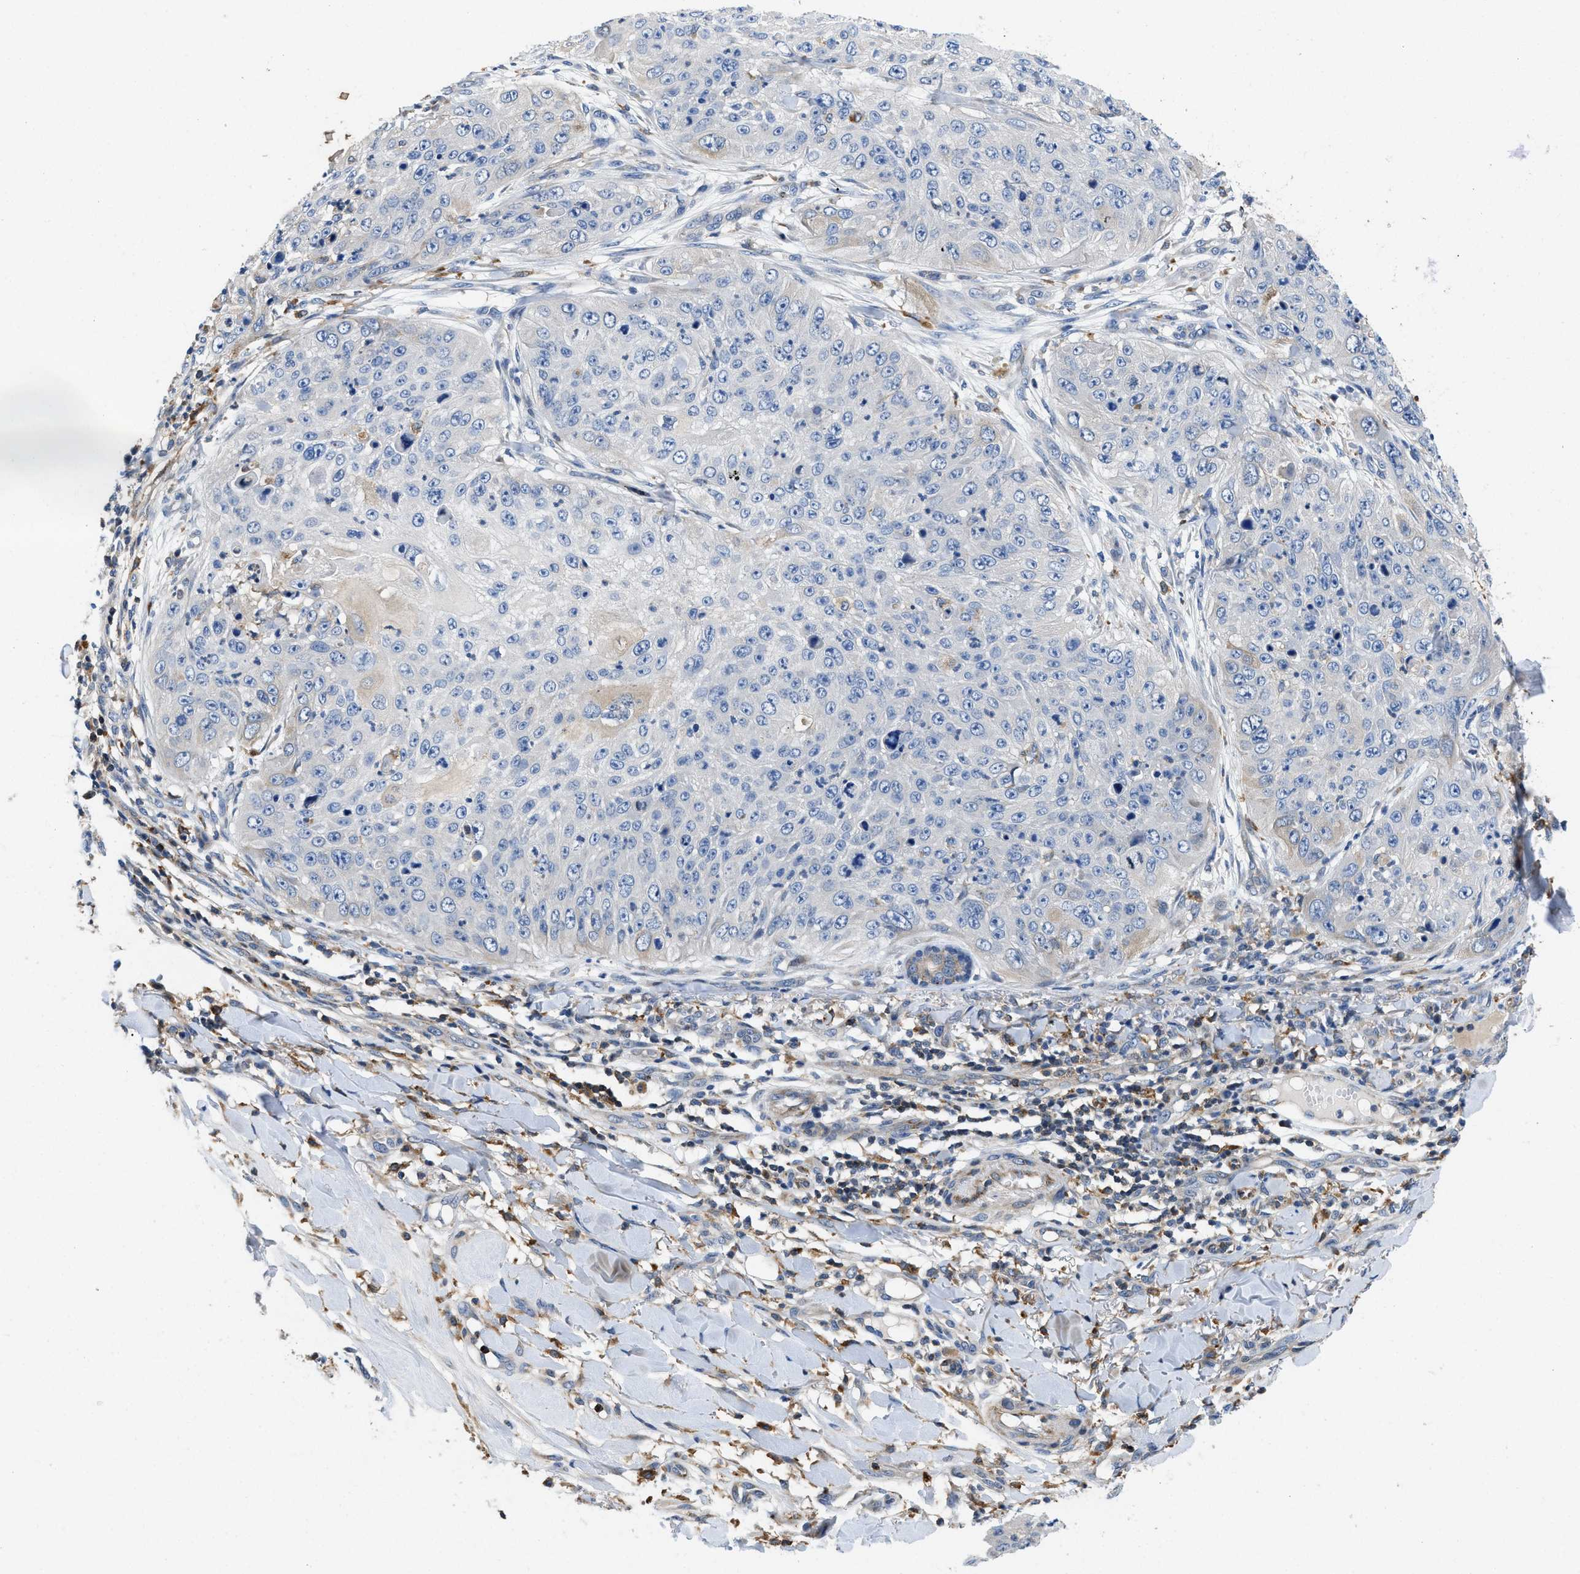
{"staining": {"intensity": "negative", "quantity": "none", "location": "none"}, "tissue": "skin cancer", "cell_type": "Tumor cells", "image_type": "cancer", "snomed": [{"axis": "morphology", "description": "Squamous cell carcinoma, NOS"}, {"axis": "topography", "description": "Skin"}], "caption": "High power microscopy image of an immunohistochemistry histopathology image of skin cancer, revealing no significant staining in tumor cells.", "gene": "ENPP4", "patient": {"sex": "female", "age": 80}}